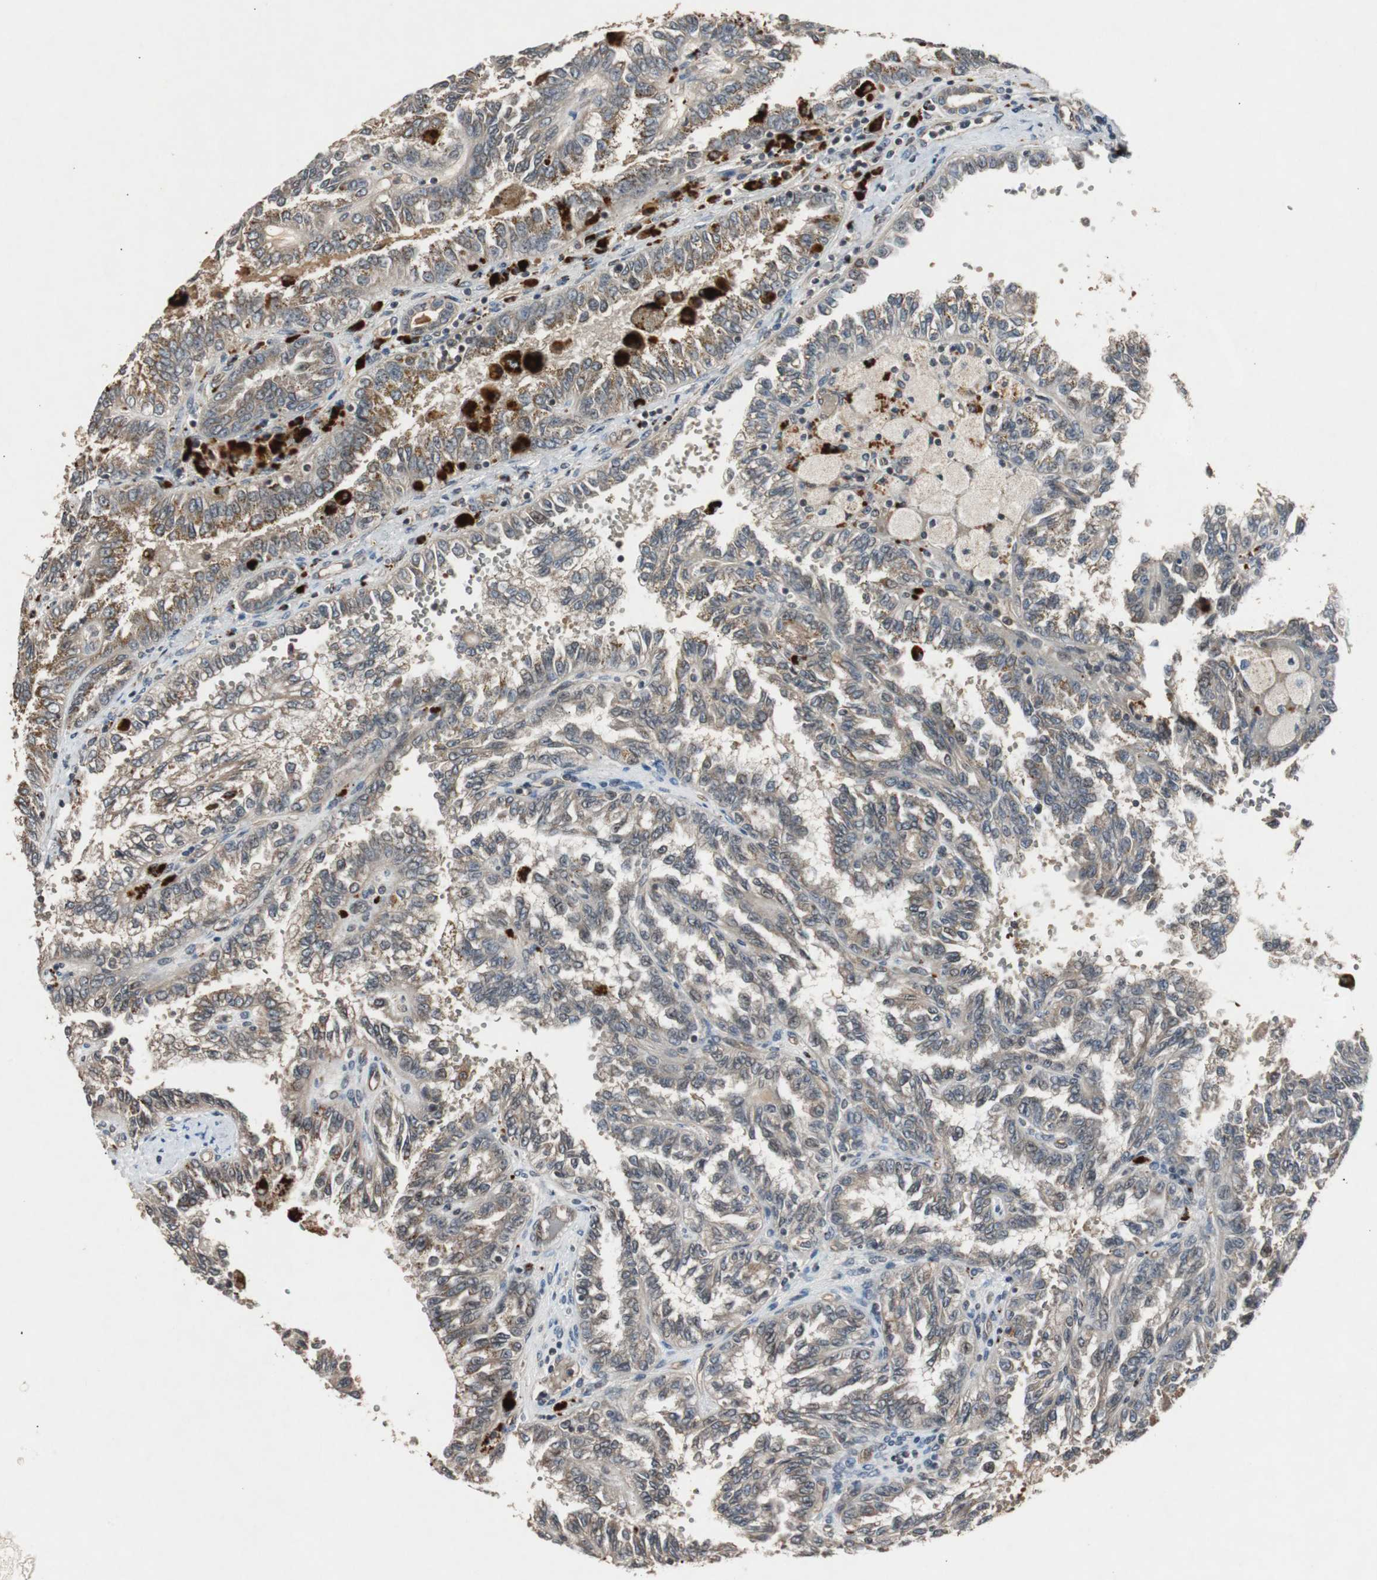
{"staining": {"intensity": "weak", "quantity": "<25%", "location": "cytoplasmic/membranous"}, "tissue": "renal cancer", "cell_type": "Tumor cells", "image_type": "cancer", "snomed": [{"axis": "morphology", "description": "Inflammation, NOS"}, {"axis": "morphology", "description": "Adenocarcinoma, NOS"}, {"axis": "topography", "description": "Kidney"}], "caption": "Tumor cells are negative for brown protein staining in adenocarcinoma (renal).", "gene": "SLIT2", "patient": {"sex": "male", "age": 68}}